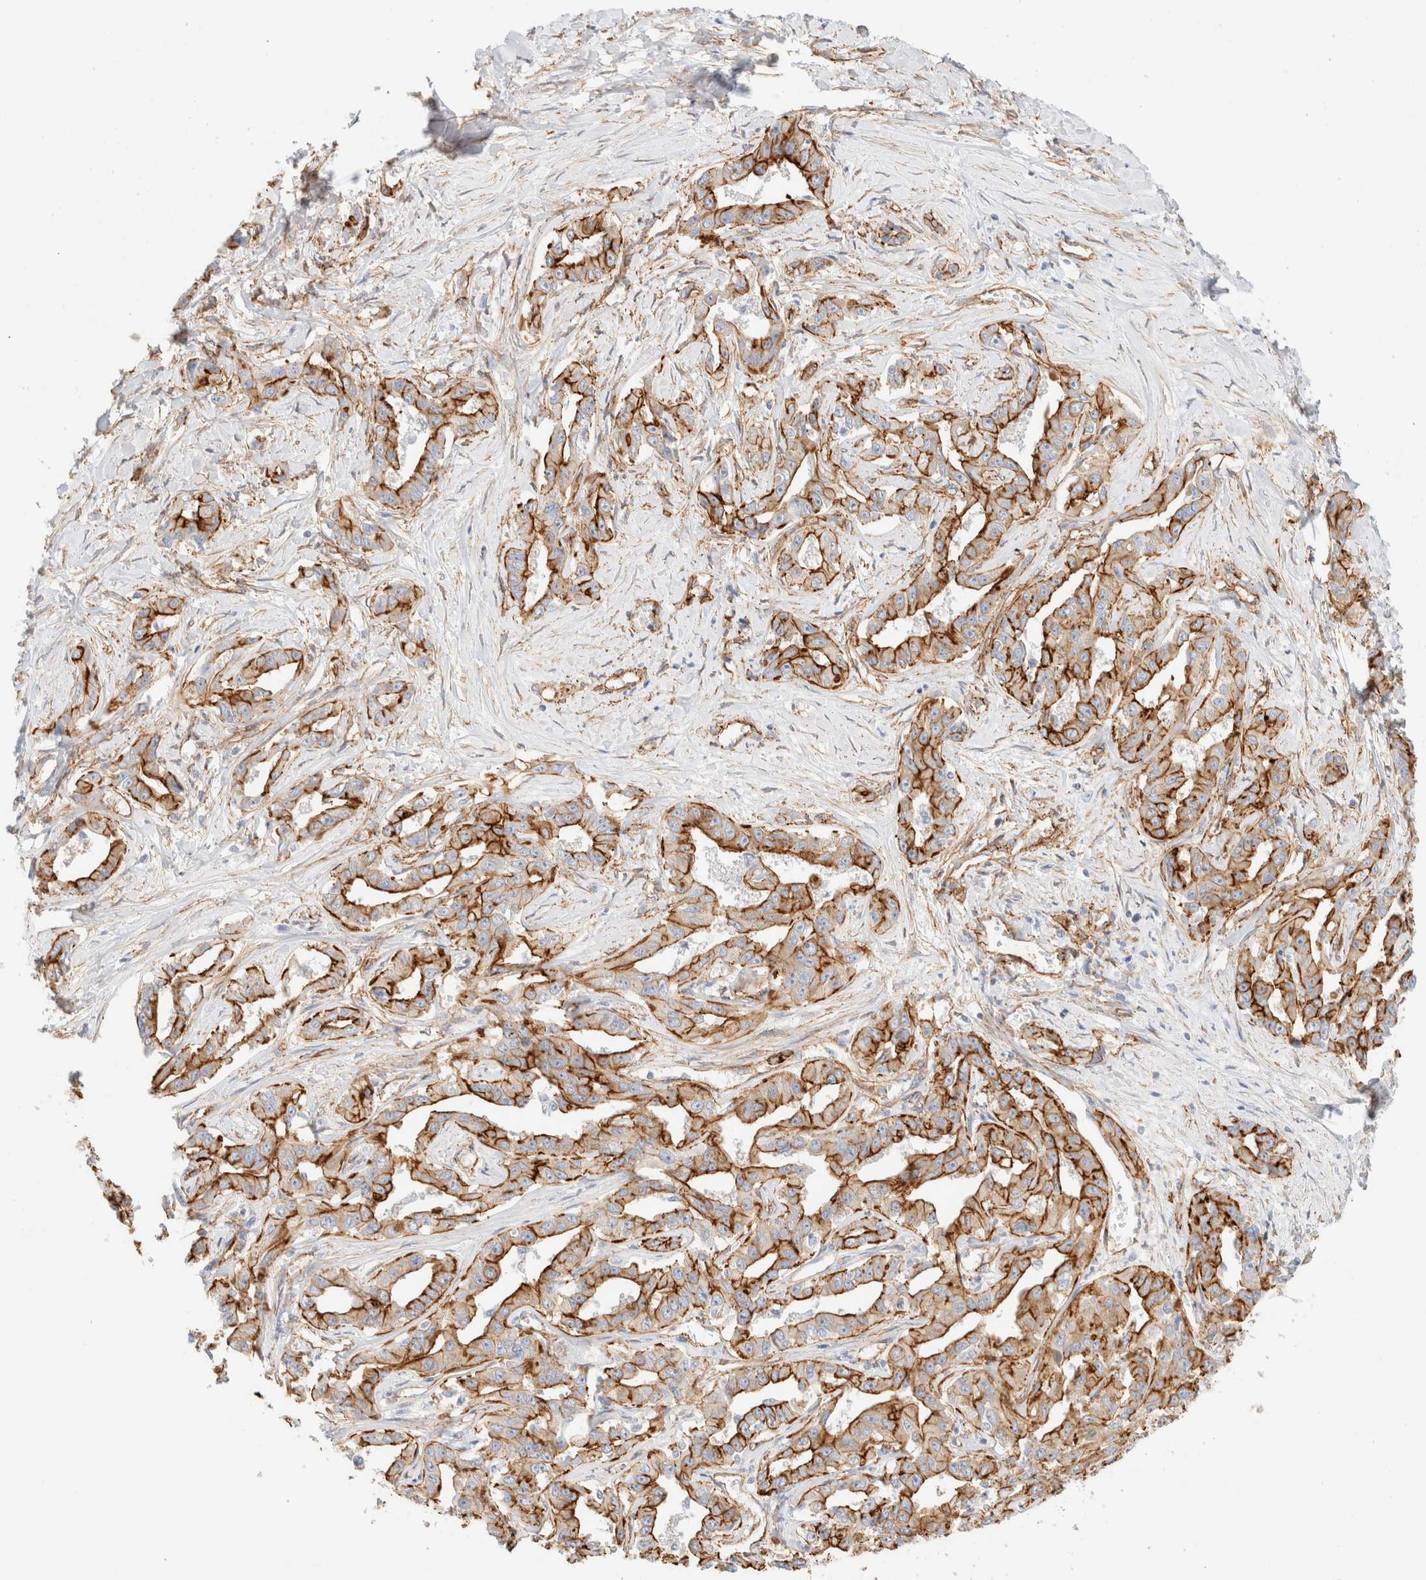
{"staining": {"intensity": "strong", "quantity": ">75%", "location": "cytoplasmic/membranous"}, "tissue": "liver cancer", "cell_type": "Tumor cells", "image_type": "cancer", "snomed": [{"axis": "morphology", "description": "Cholangiocarcinoma"}, {"axis": "topography", "description": "Liver"}], "caption": "Immunohistochemical staining of liver cancer shows strong cytoplasmic/membranous protein positivity in approximately >75% of tumor cells.", "gene": "CYB5R4", "patient": {"sex": "male", "age": 59}}